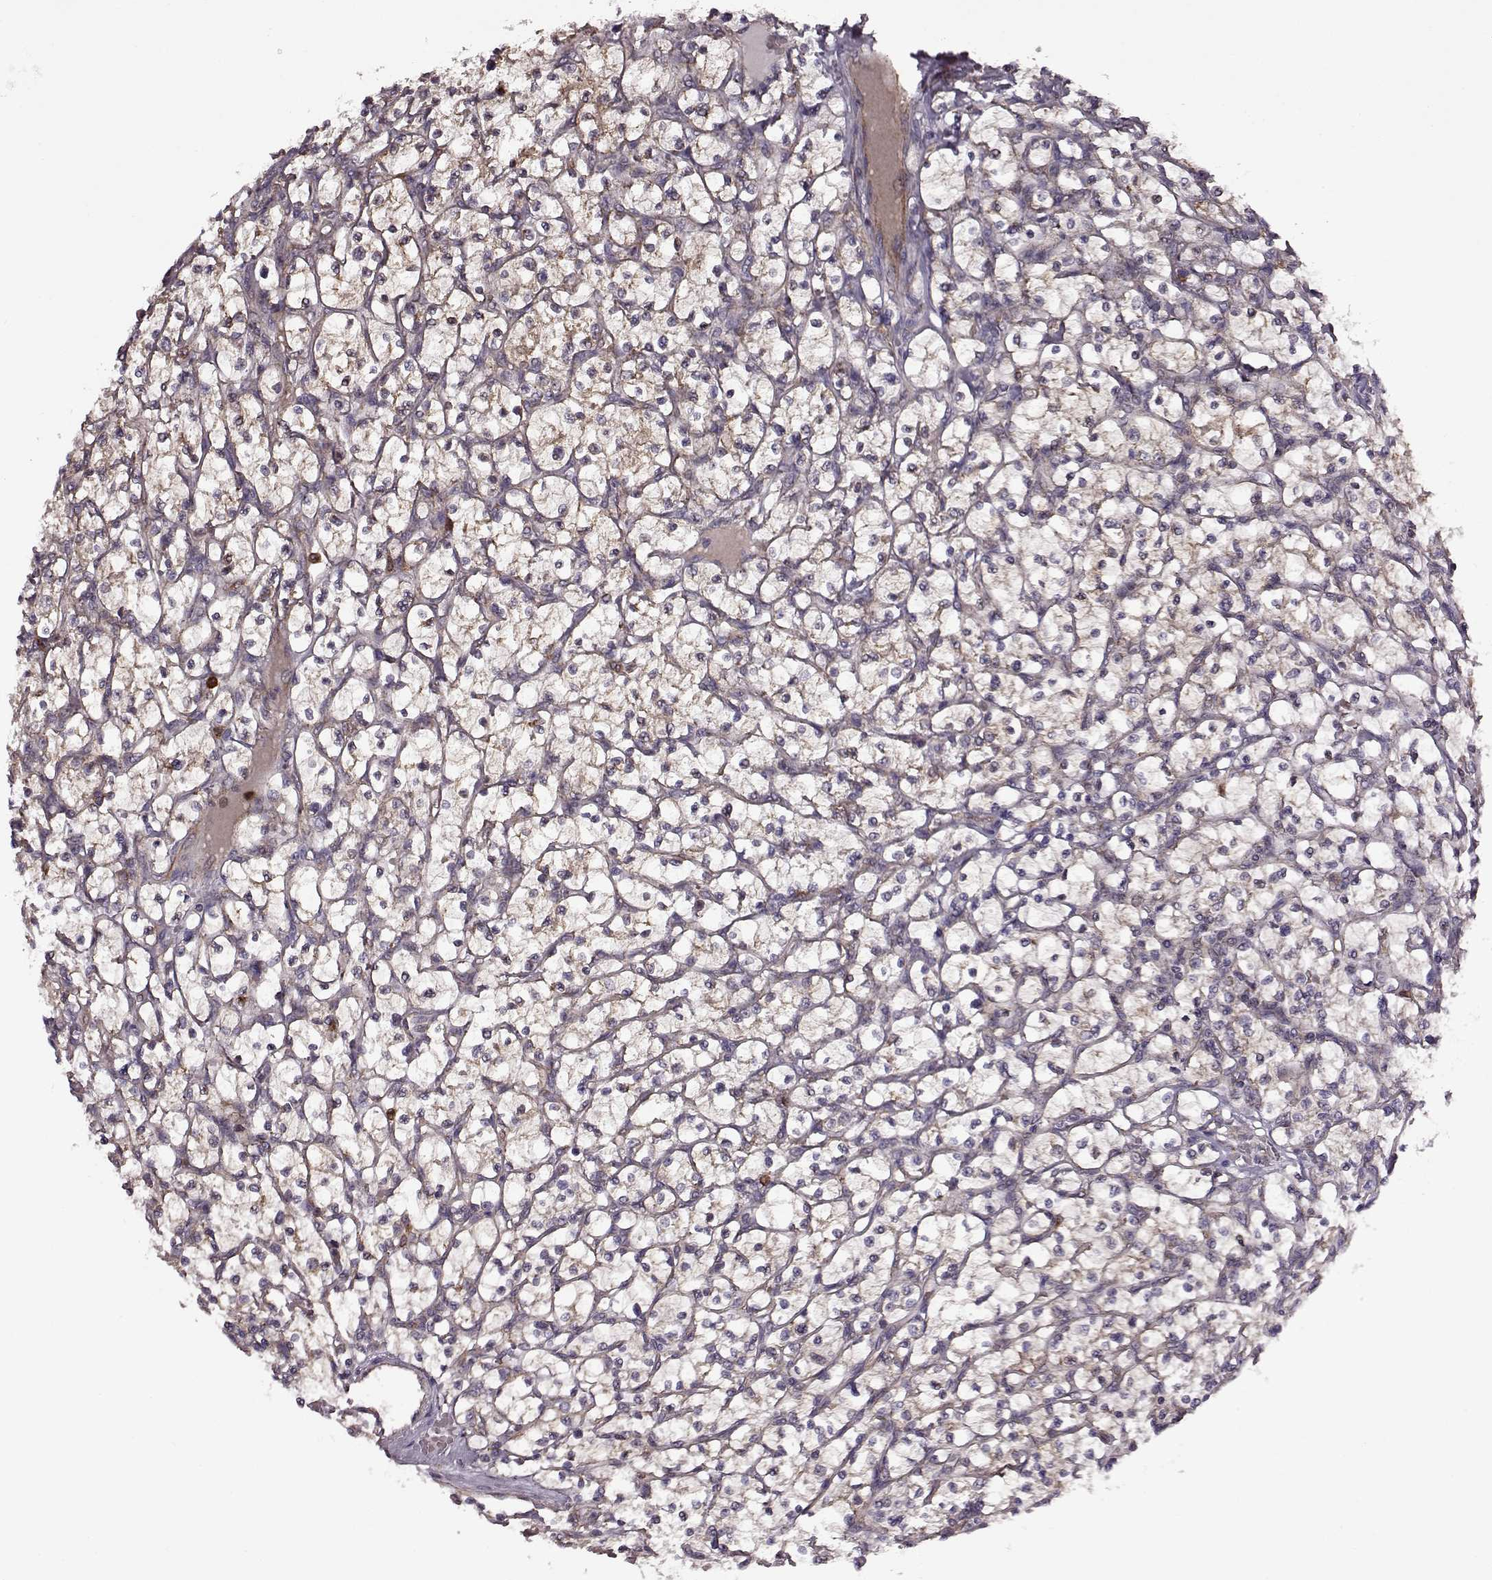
{"staining": {"intensity": "weak", "quantity": ">75%", "location": "cytoplasmic/membranous"}, "tissue": "renal cancer", "cell_type": "Tumor cells", "image_type": "cancer", "snomed": [{"axis": "morphology", "description": "Adenocarcinoma, NOS"}, {"axis": "topography", "description": "Kidney"}], "caption": "Renal adenocarcinoma stained for a protein demonstrates weak cytoplasmic/membranous positivity in tumor cells.", "gene": "MTSS1", "patient": {"sex": "female", "age": 64}}